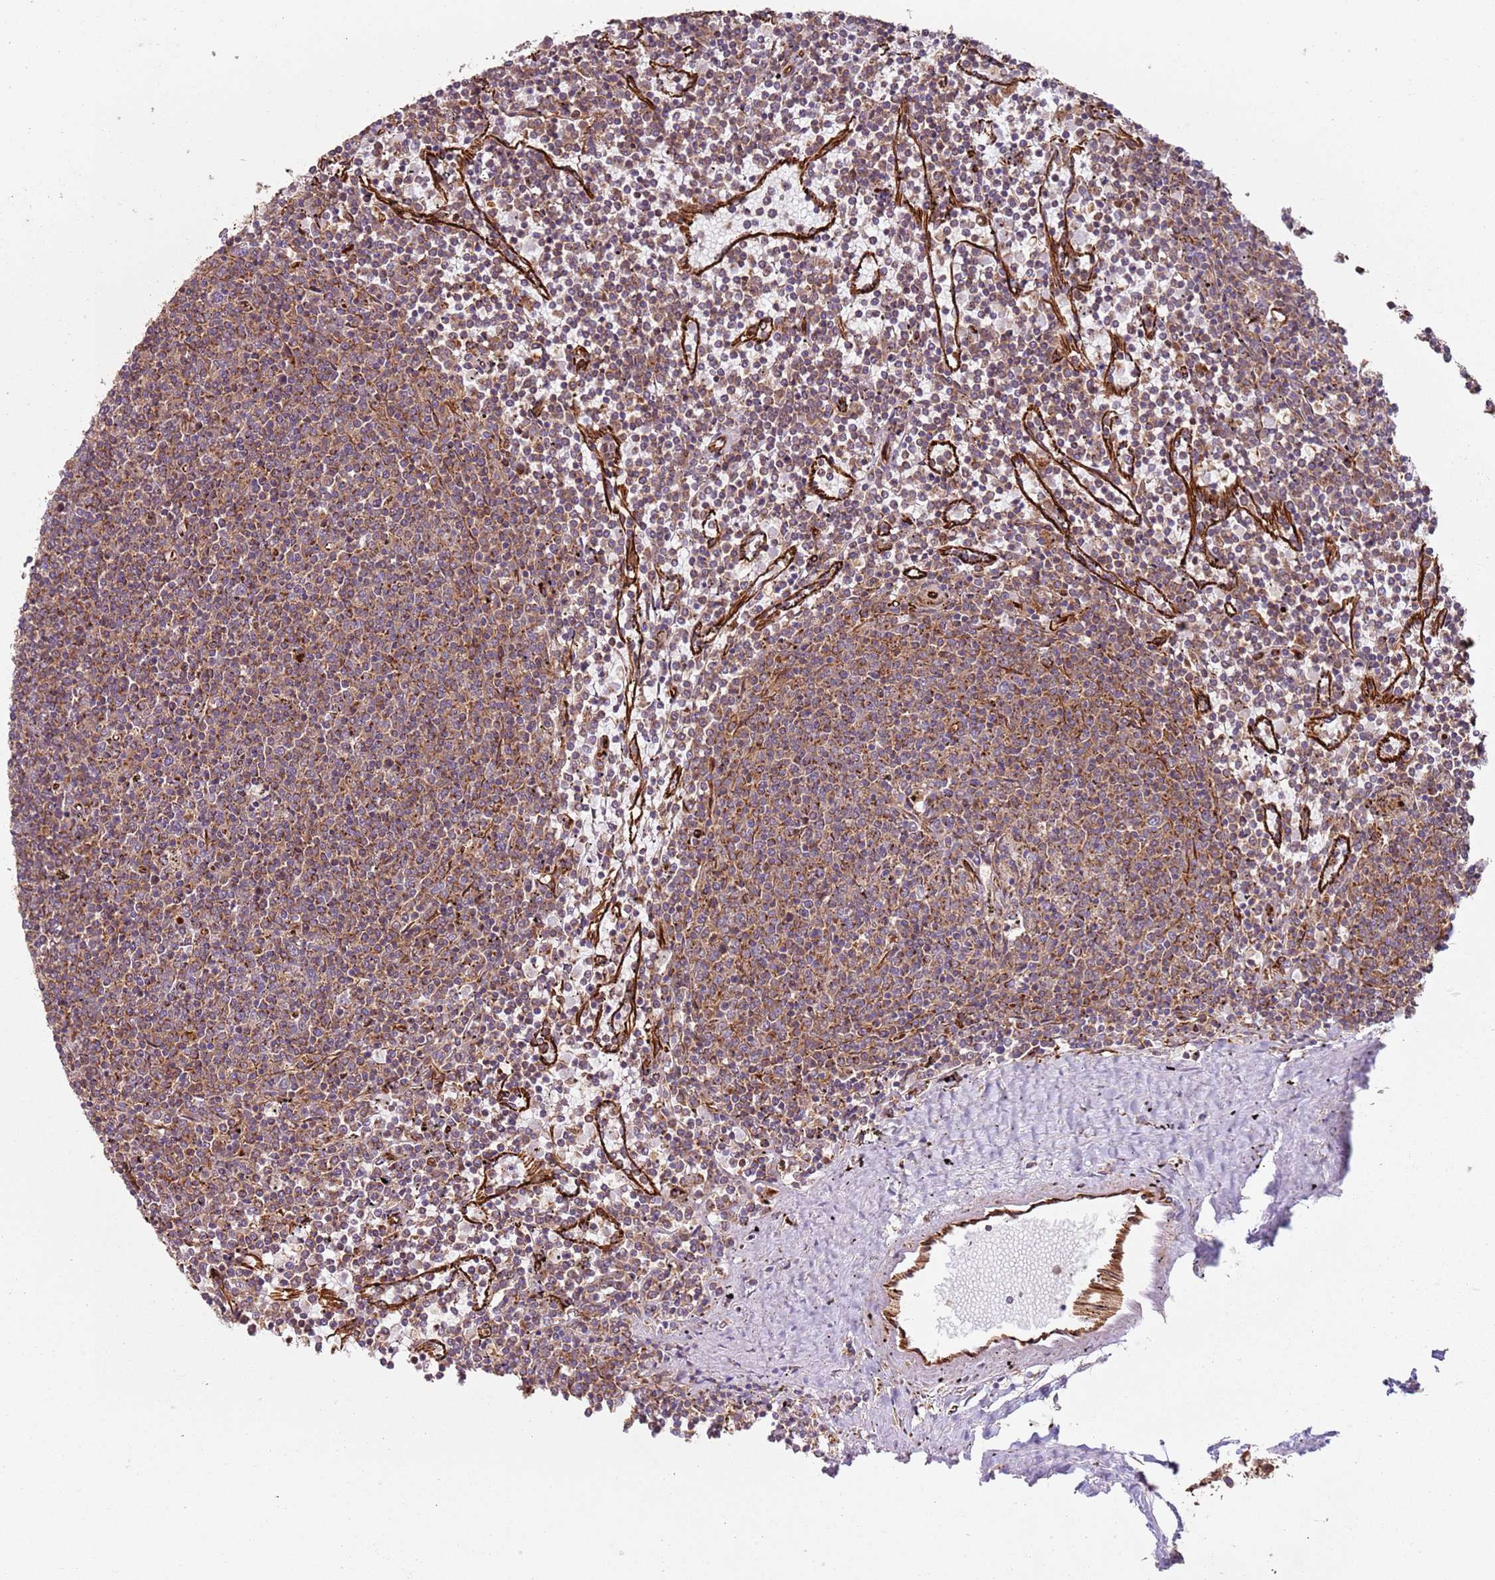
{"staining": {"intensity": "moderate", "quantity": ">75%", "location": "cytoplasmic/membranous"}, "tissue": "lymphoma", "cell_type": "Tumor cells", "image_type": "cancer", "snomed": [{"axis": "morphology", "description": "Malignant lymphoma, non-Hodgkin's type, Low grade"}, {"axis": "topography", "description": "Spleen"}], "caption": "Immunohistochemistry of human low-grade malignant lymphoma, non-Hodgkin's type shows medium levels of moderate cytoplasmic/membranous positivity in about >75% of tumor cells. (brown staining indicates protein expression, while blue staining denotes nuclei).", "gene": "SNAPIN", "patient": {"sex": "female", "age": 50}}